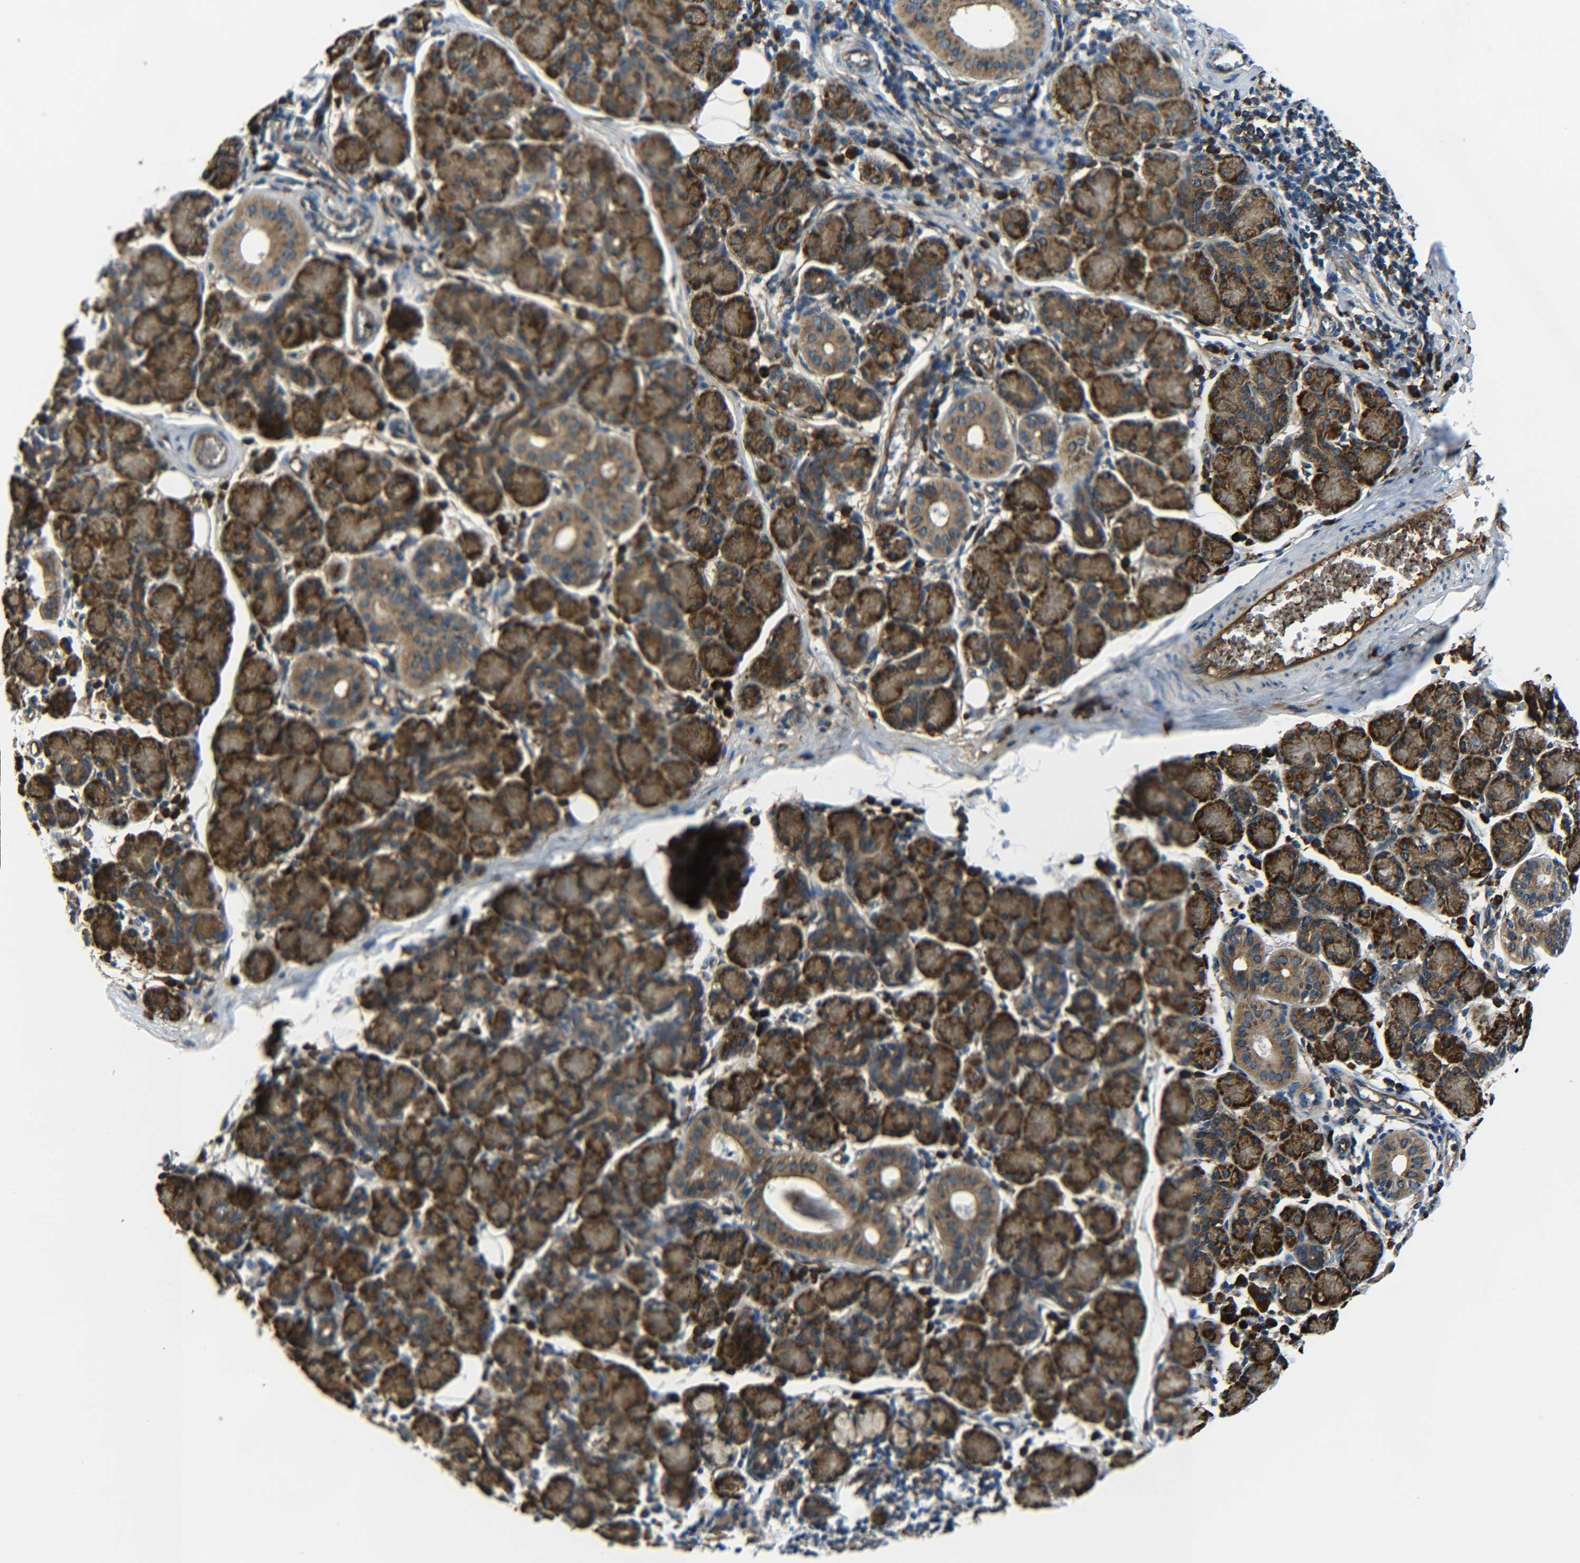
{"staining": {"intensity": "moderate", "quantity": ">75%", "location": "cytoplasmic/membranous"}, "tissue": "salivary gland", "cell_type": "Glandular cells", "image_type": "normal", "snomed": [{"axis": "morphology", "description": "Normal tissue, NOS"}, {"axis": "morphology", "description": "Inflammation, NOS"}, {"axis": "topography", "description": "Lymph node"}, {"axis": "topography", "description": "Salivary gland"}], "caption": "IHC histopathology image of benign human salivary gland stained for a protein (brown), which reveals medium levels of moderate cytoplasmic/membranous positivity in about >75% of glandular cells.", "gene": "PREB", "patient": {"sex": "male", "age": 3}}